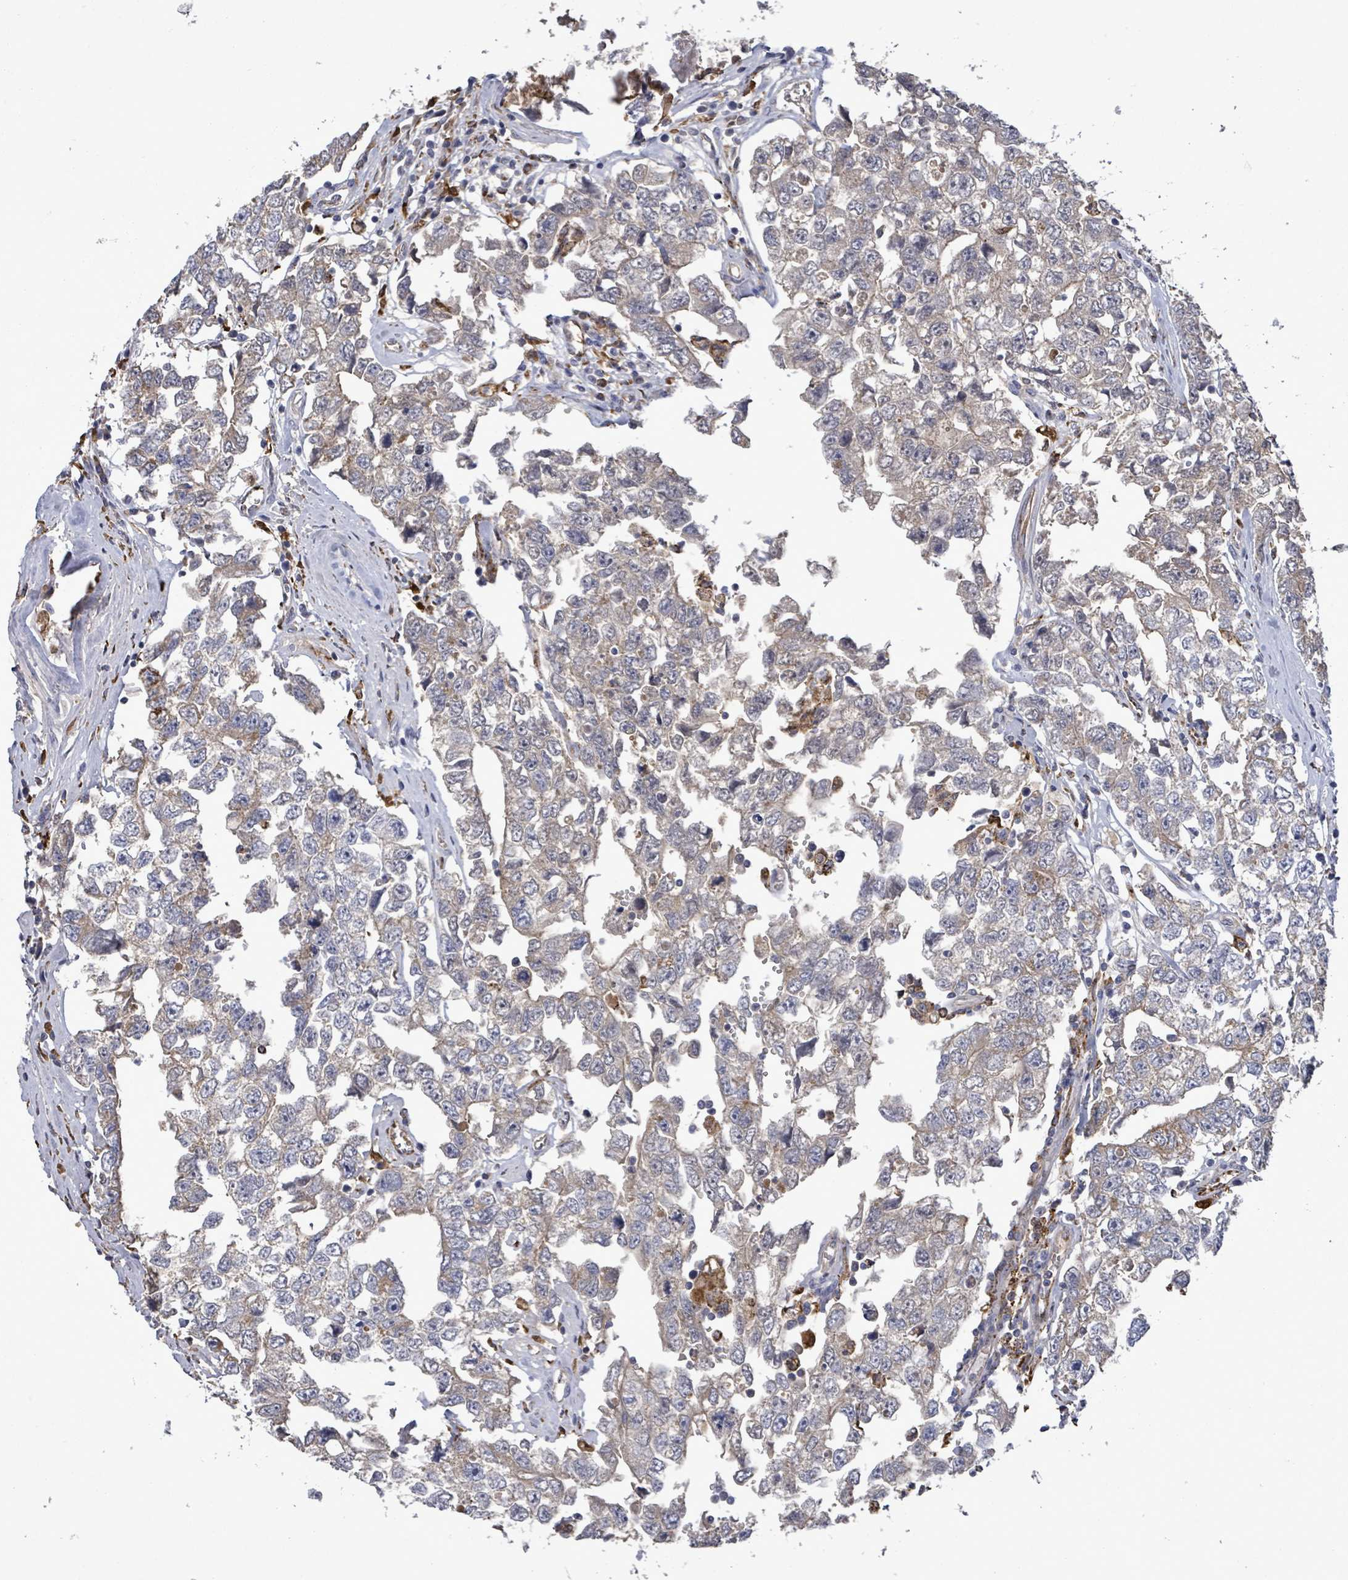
{"staining": {"intensity": "weak", "quantity": "<25%", "location": "cytoplasmic/membranous"}, "tissue": "testis cancer", "cell_type": "Tumor cells", "image_type": "cancer", "snomed": [{"axis": "morphology", "description": "Carcinoma, Embryonal, NOS"}, {"axis": "topography", "description": "Testis"}], "caption": "Tumor cells show no significant positivity in testis embryonal carcinoma.", "gene": "MTMR12", "patient": {"sex": "male", "age": 22}}